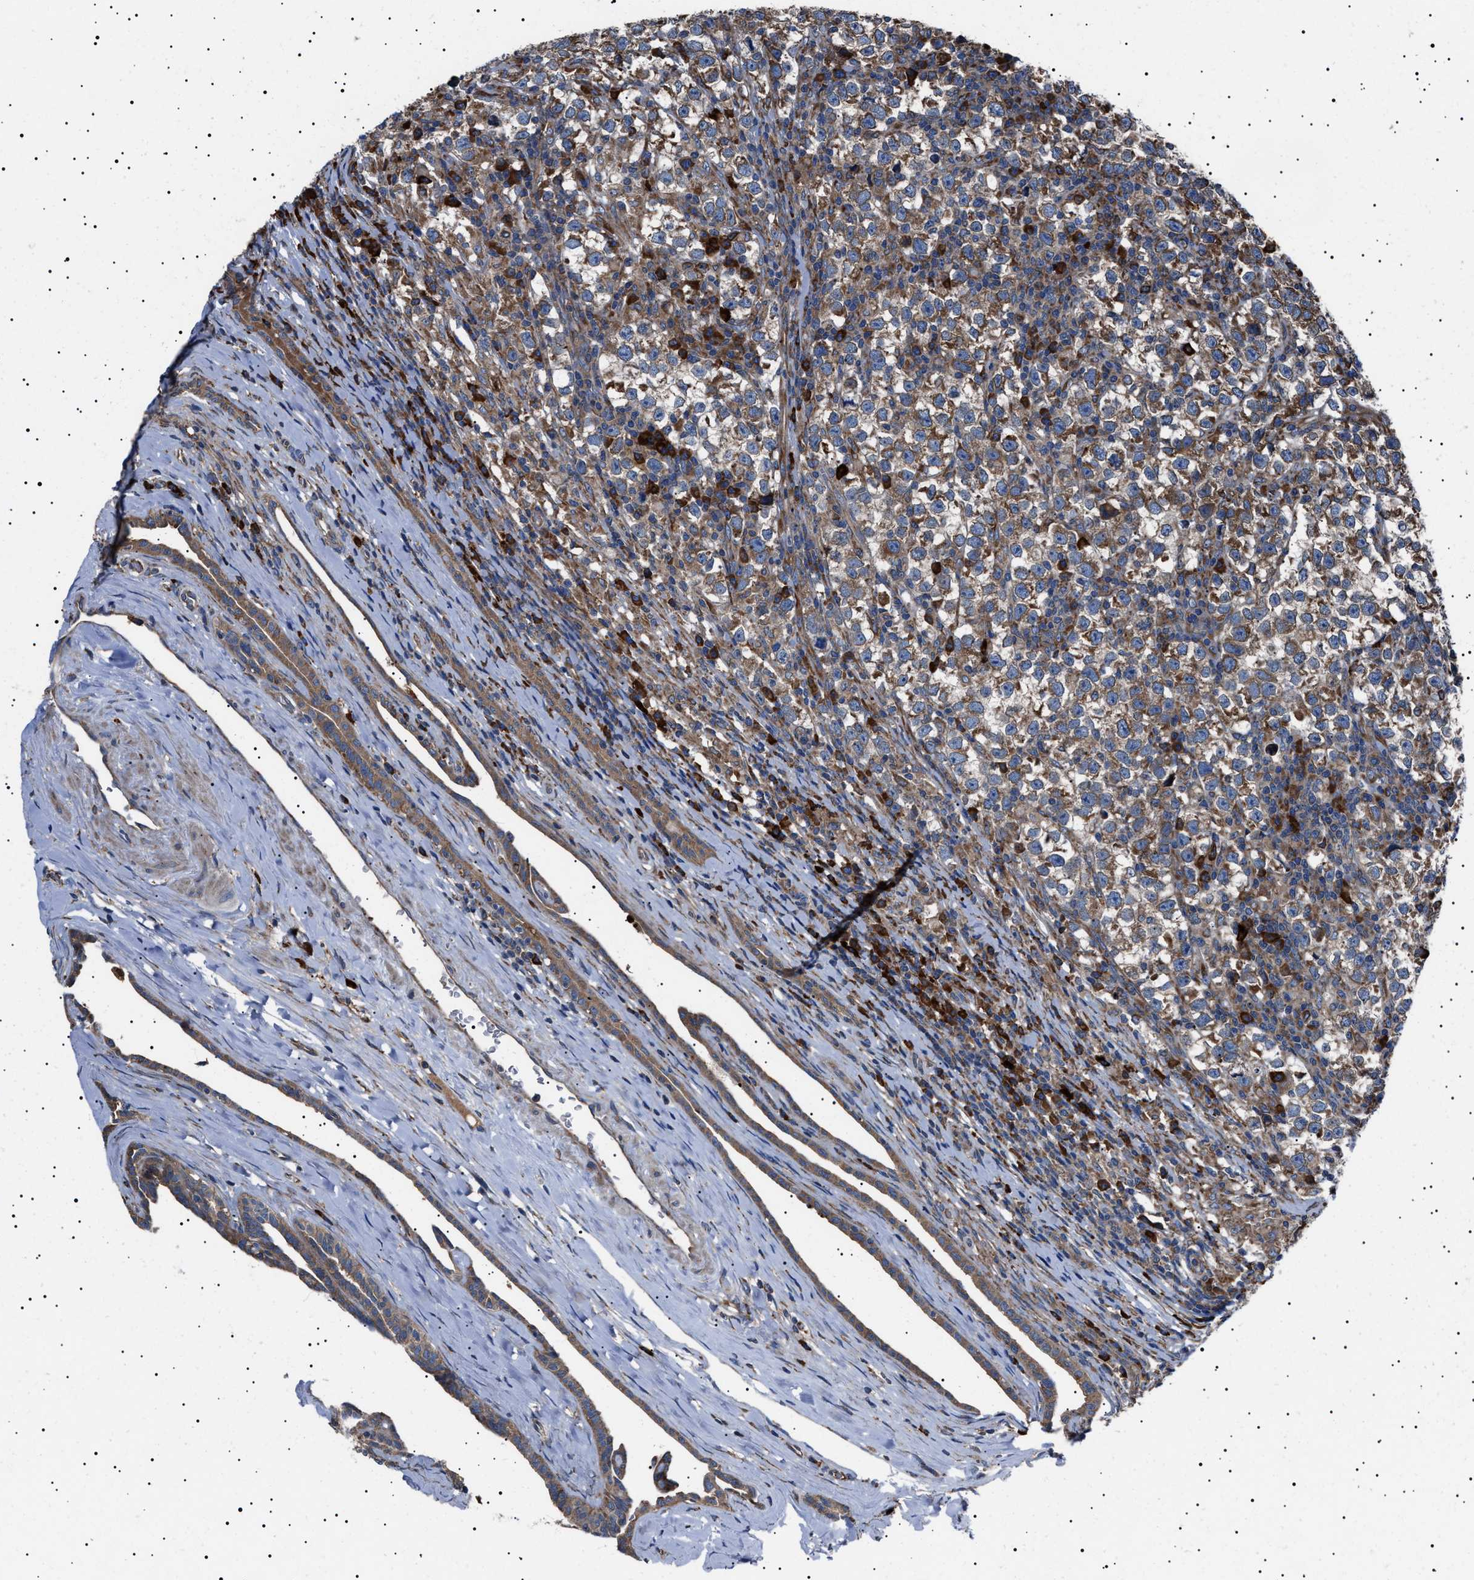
{"staining": {"intensity": "moderate", "quantity": ">75%", "location": "cytoplasmic/membranous"}, "tissue": "testis cancer", "cell_type": "Tumor cells", "image_type": "cancer", "snomed": [{"axis": "morphology", "description": "Normal tissue, NOS"}, {"axis": "morphology", "description": "Seminoma, NOS"}, {"axis": "topography", "description": "Testis"}], "caption": "This histopathology image displays immunohistochemistry staining of testis seminoma, with medium moderate cytoplasmic/membranous positivity in approximately >75% of tumor cells.", "gene": "TOP1MT", "patient": {"sex": "male", "age": 43}}